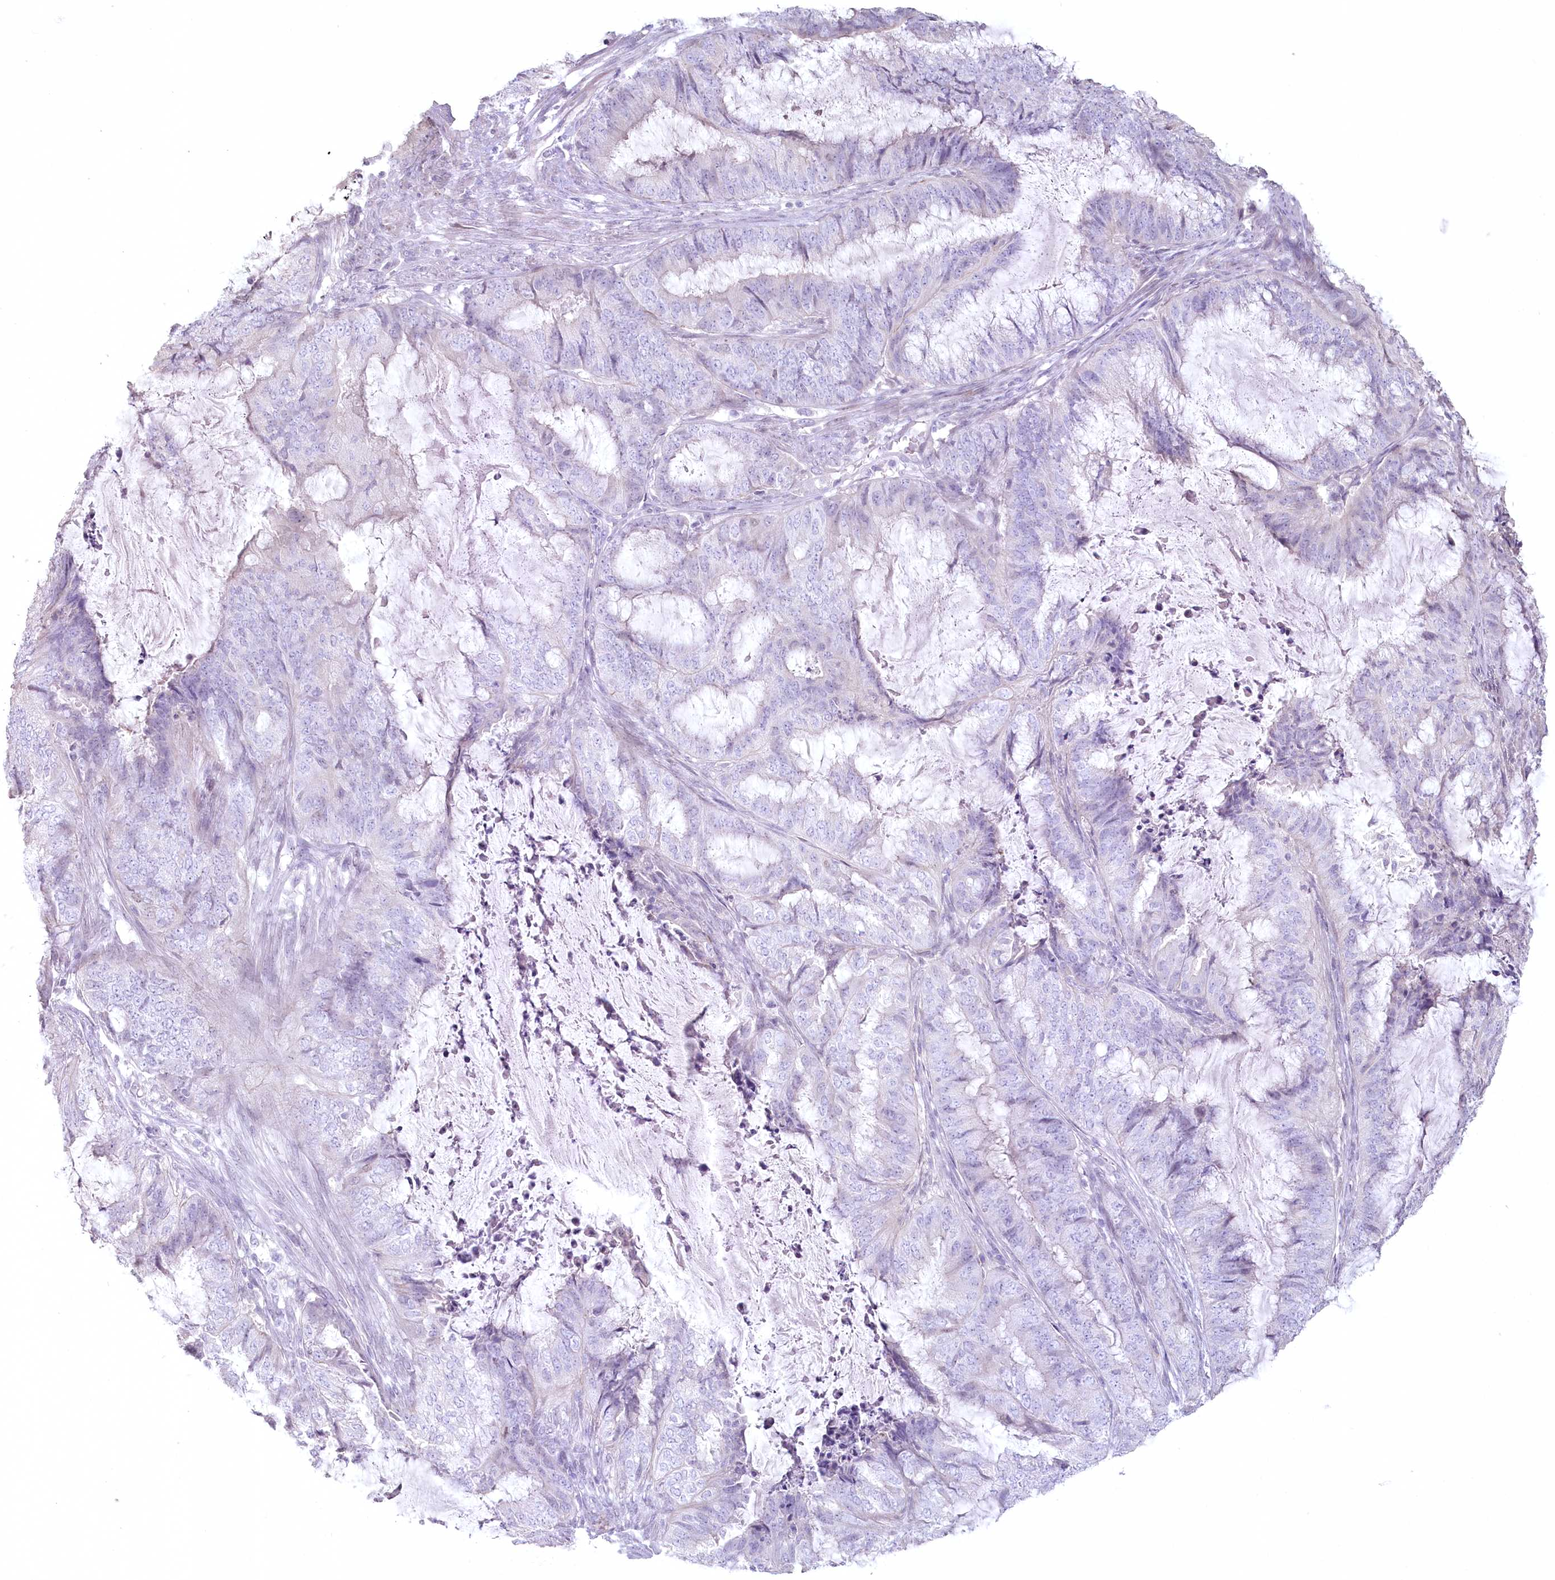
{"staining": {"intensity": "negative", "quantity": "none", "location": "none"}, "tissue": "endometrial cancer", "cell_type": "Tumor cells", "image_type": "cancer", "snomed": [{"axis": "morphology", "description": "Adenocarcinoma, NOS"}, {"axis": "topography", "description": "Endometrium"}], "caption": "Endometrial adenocarcinoma was stained to show a protein in brown. There is no significant expression in tumor cells. (IHC, brightfield microscopy, high magnification).", "gene": "USP11", "patient": {"sex": "female", "age": 51}}